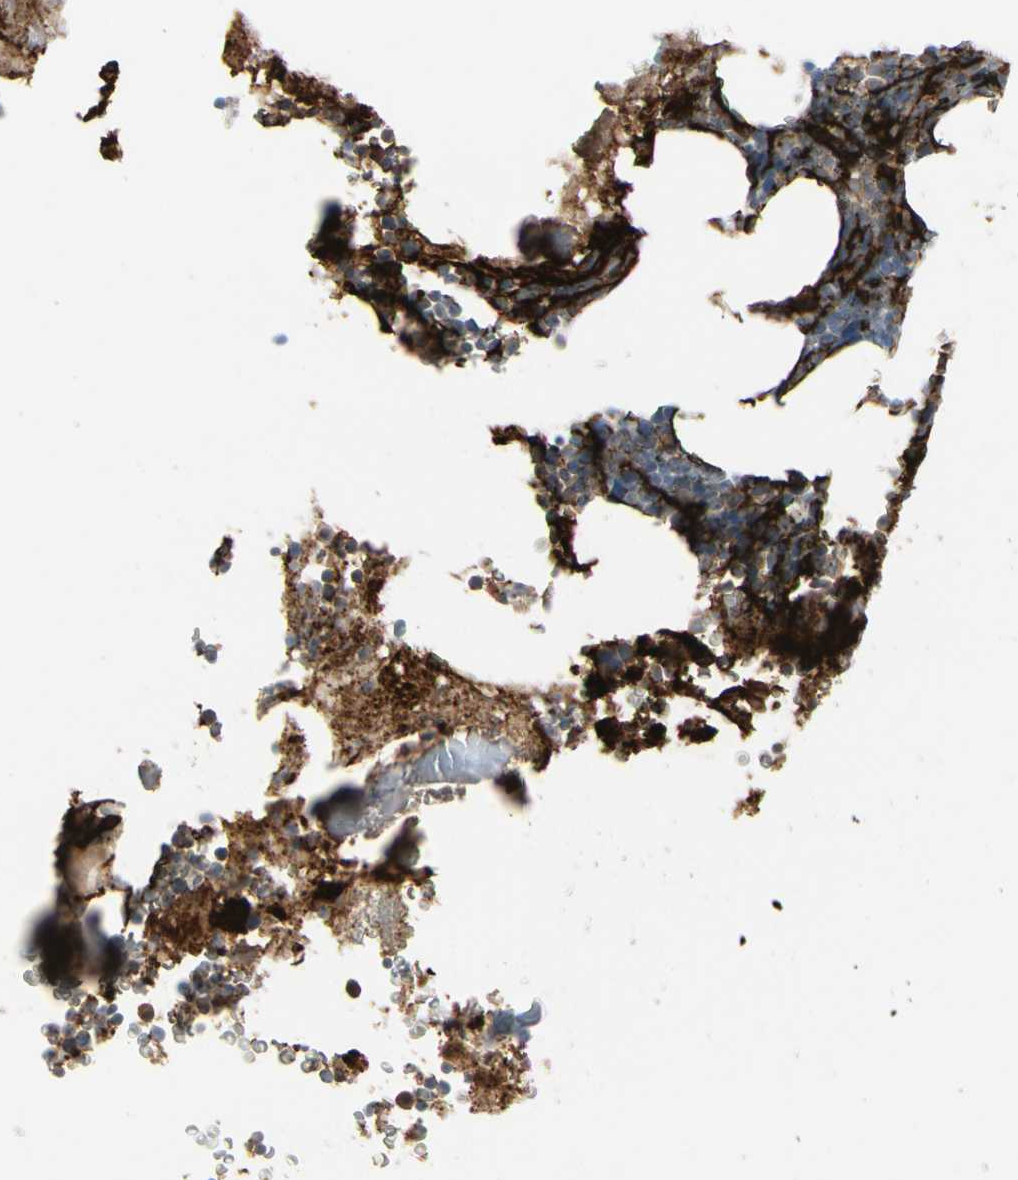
{"staining": {"intensity": "negative", "quantity": "none", "location": "none"}, "tissue": "bone marrow", "cell_type": "Hematopoietic cells", "image_type": "normal", "snomed": [{"axis": "morphology", "description": "Normal tissue, NOS"}, {"axis": "topography", "description": "Bone marrow"}], "caption": "A high-resolution image shows IHC staining of unremarkable bone marrow, which exhibits no significant expression in hematopoietic cells.", "gene": "GGT5", "patient": {"sex": "male"}}